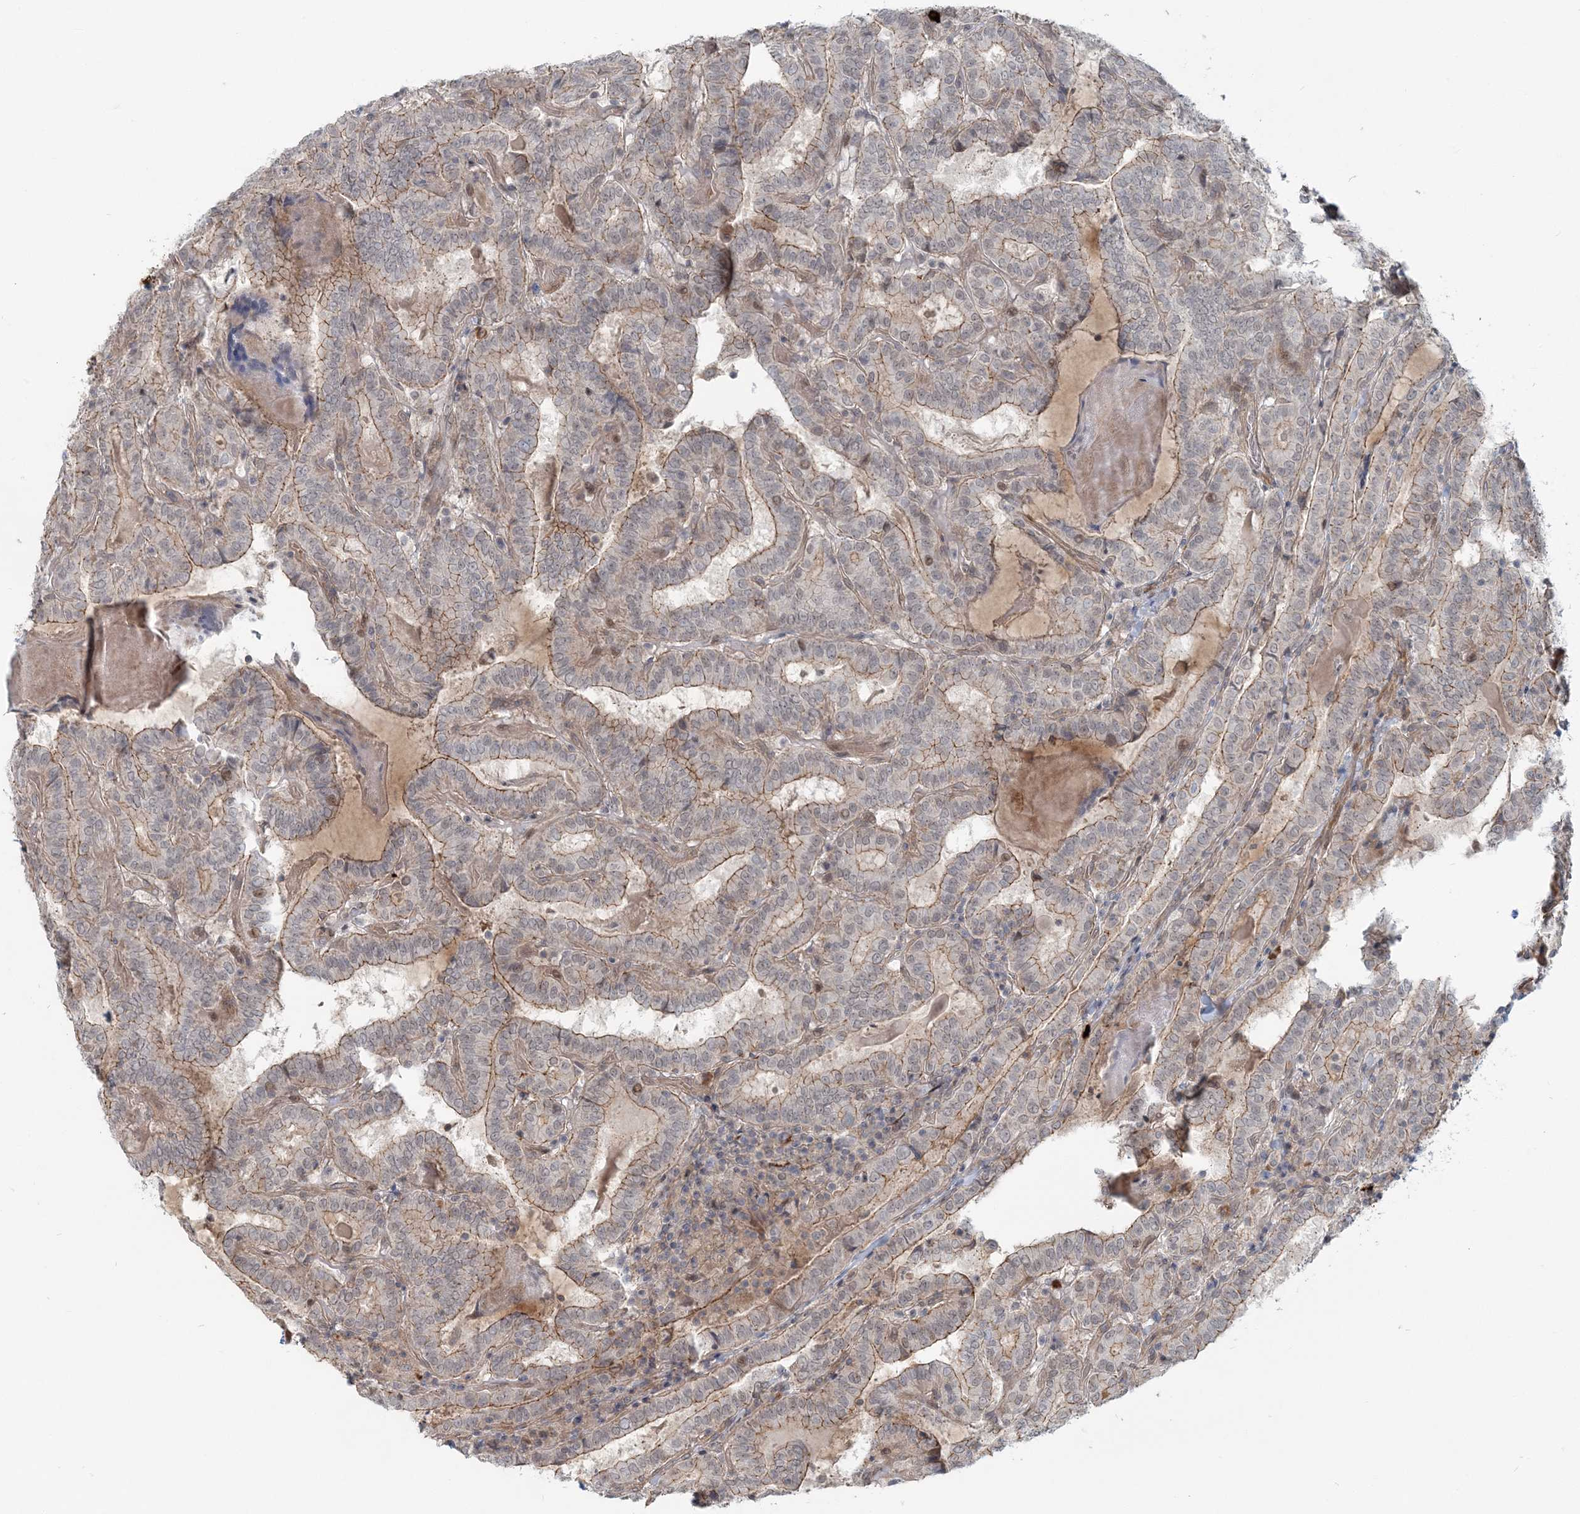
{"staining": {"intensity": "moderate", "quantity": "25%-75%", "location": "cytoplasmic/membranous"}, "tissue": "thyroid cancer", "cell_type": "Tumor cells", "image_type": "cancer", "snomed": [{"axis": "morphology", "description": "Papillary adenocarcinoma, NOS"}, {"axis": "topography", "description": "Thyroid gland"}], "caption": "Immunohistochemistry (IHC) staining of thyroid cancer (papillary adenocarcinoma), which displays medium levels of moderate cytoplasmic/membranous expression in approximately 25%-75% of tumor cells indicating moderate cytoplasmic/membranous protein staining. The staining was performed using DAB (brown) for protein detection and nuclei were counterstained in hematoxylin (blue).", "gene": "SH3PXD2A", "patient": {"sex": "female", "age": 72}}